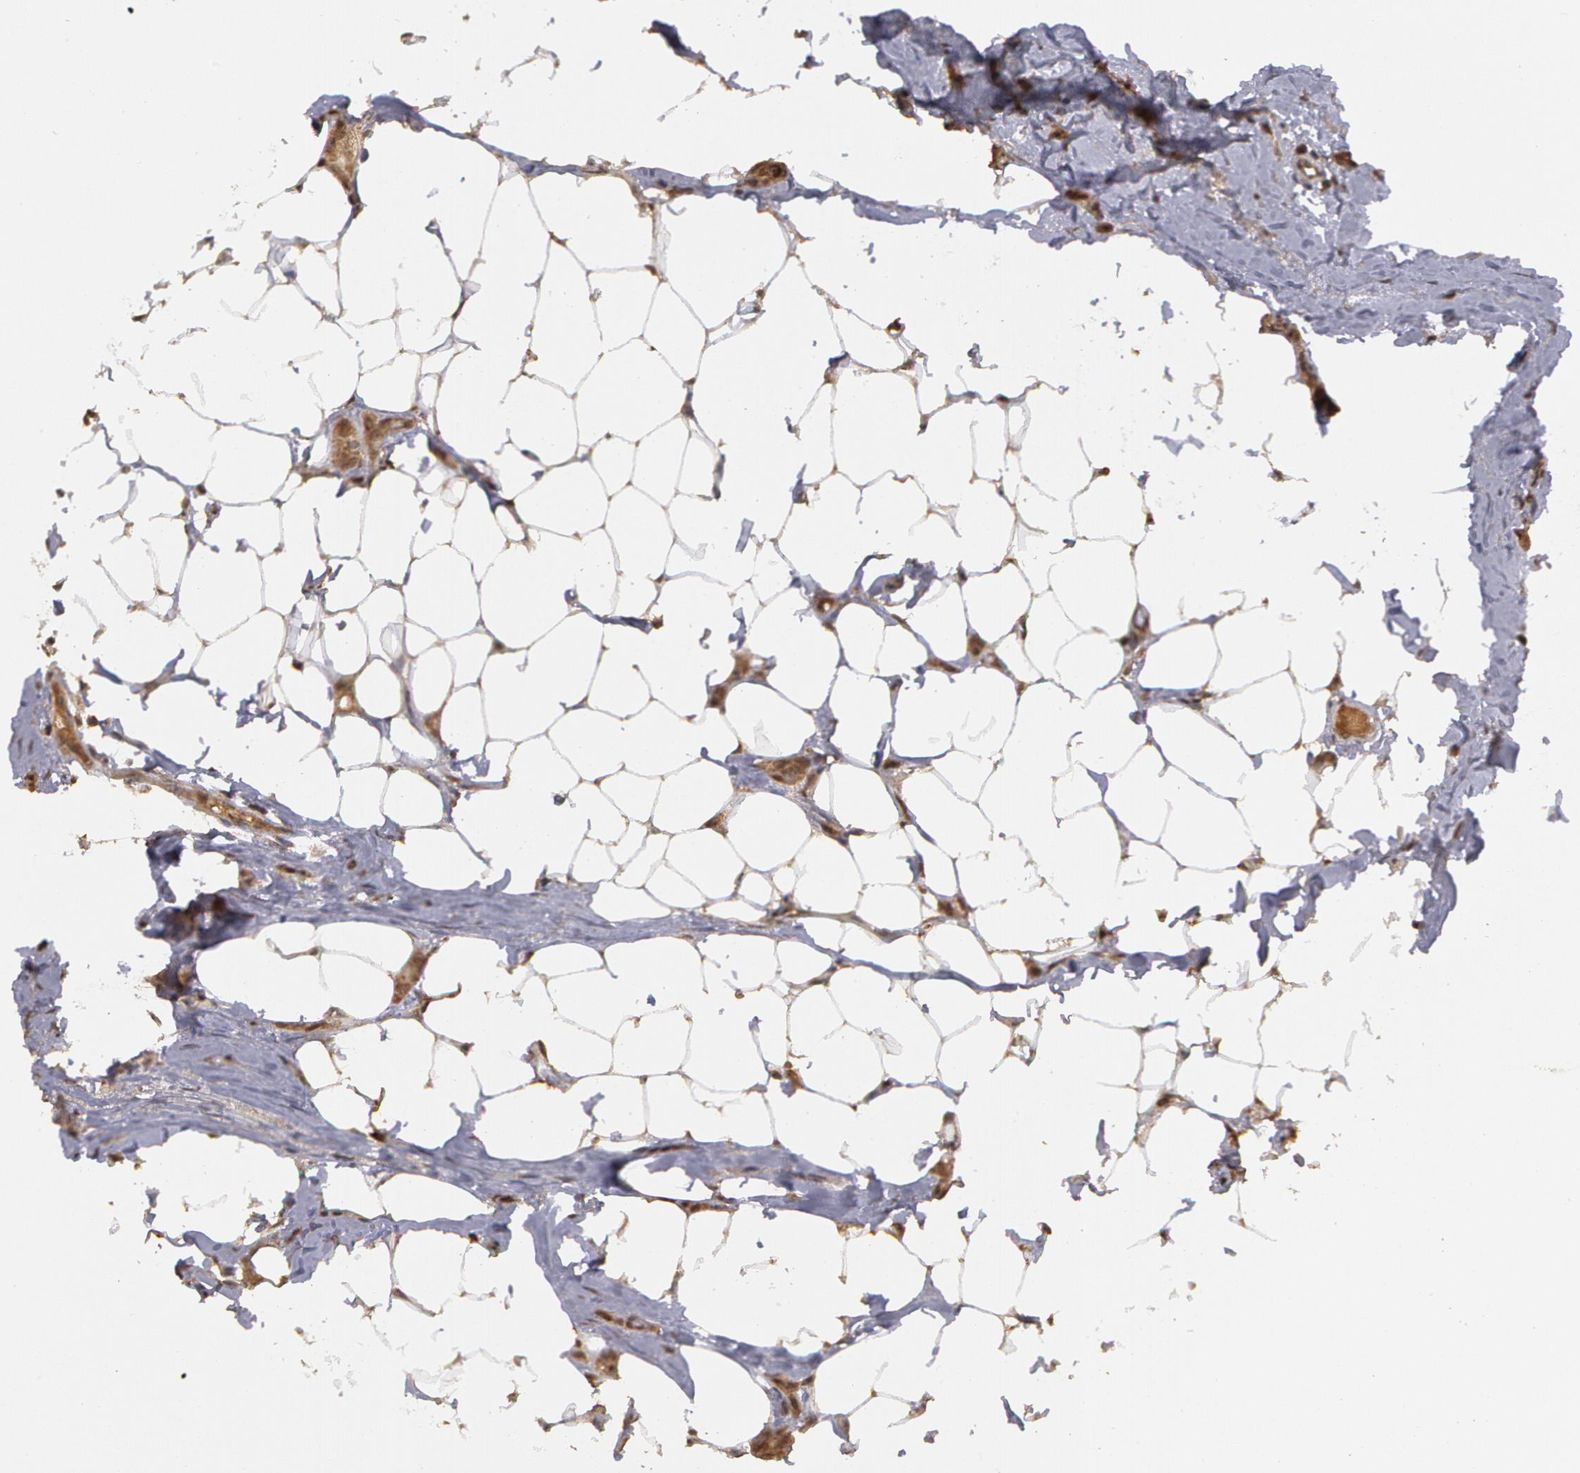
{"staining": {"intensity": "strong", "quantity": ">75%", "location": "cytoplasmic/membranous"}, "tissue": "breast cancer", "cell_type": "Tumor cells", "image_type": "cancer", "snomed": [{"axis": "morphology", "description": "Lobular carcinoma"}, {"axis": "topography", "description": "Breast"}], "caption": "An image showing strong cytoplasmic/membranous positivity in approximately >75% of tumor cells in breast lobular carcinoma, as visualized by brown immunohistochemical staining.", "gene": "GLIS1", "patient": {"sex": "female", "age": 55}}